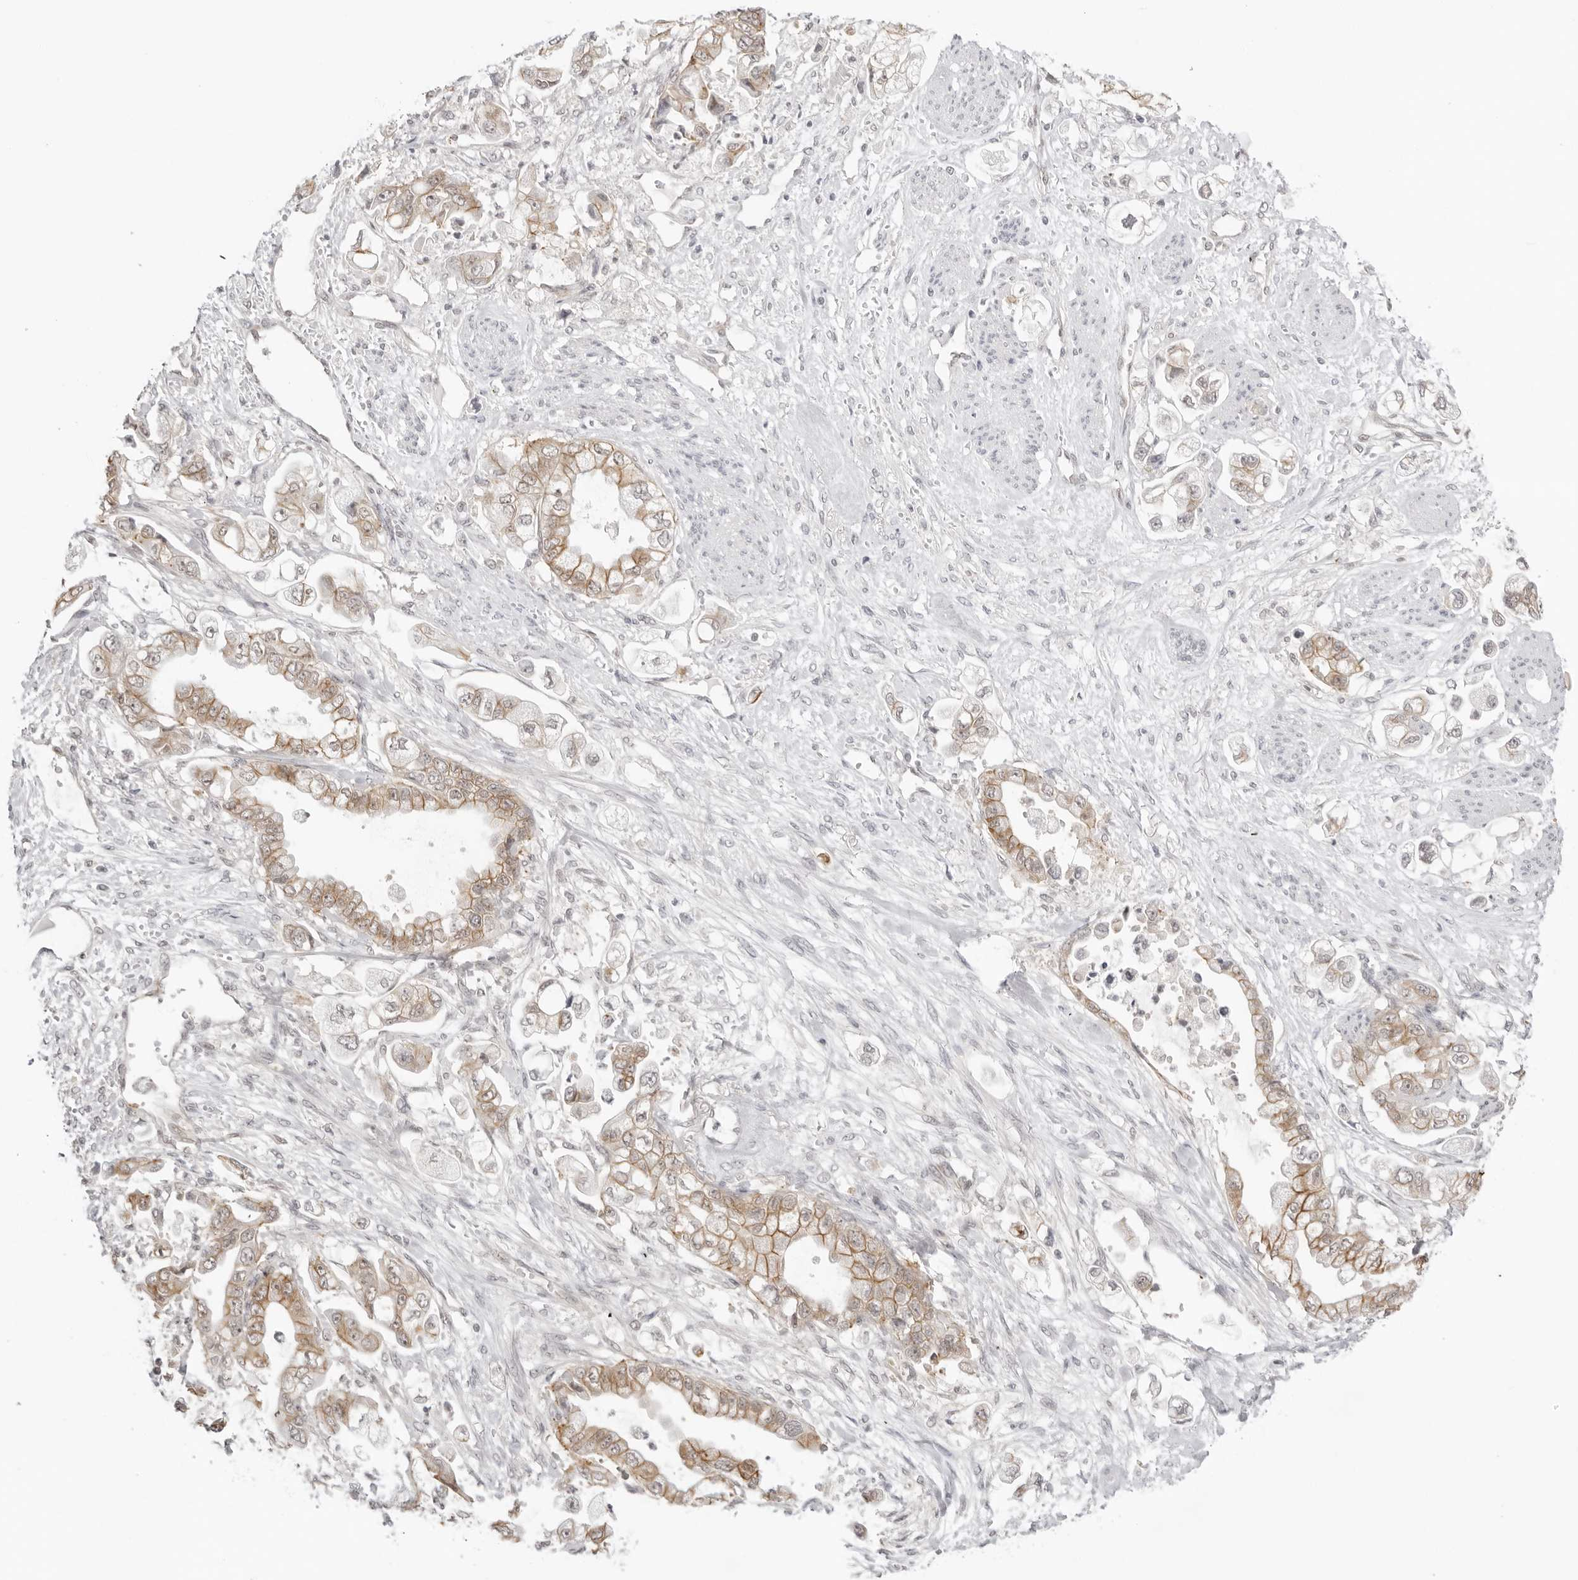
{"staining": {"intensity": "moderate", "quantity": ">75%", "location": "cytoplasmic/membranous"}, "tissue": "stomach cancer", "cell_type": "Tumor cells", "image_type": "cancer", "snomed": [{"axis": "morphology", "description": "Adenocarcinoma, NOS"}, {"axis": "topography", "description": "Stomach"}], "caption": "Approximately >75% of tumor cells in stomach adenocarcinoma show moderate cytoplasmic/membranous protein expression as visualized by brown immunohistochemical staining.", "gene": "TRAPPC3", "patient": {"sex": "male", "age": 62}}